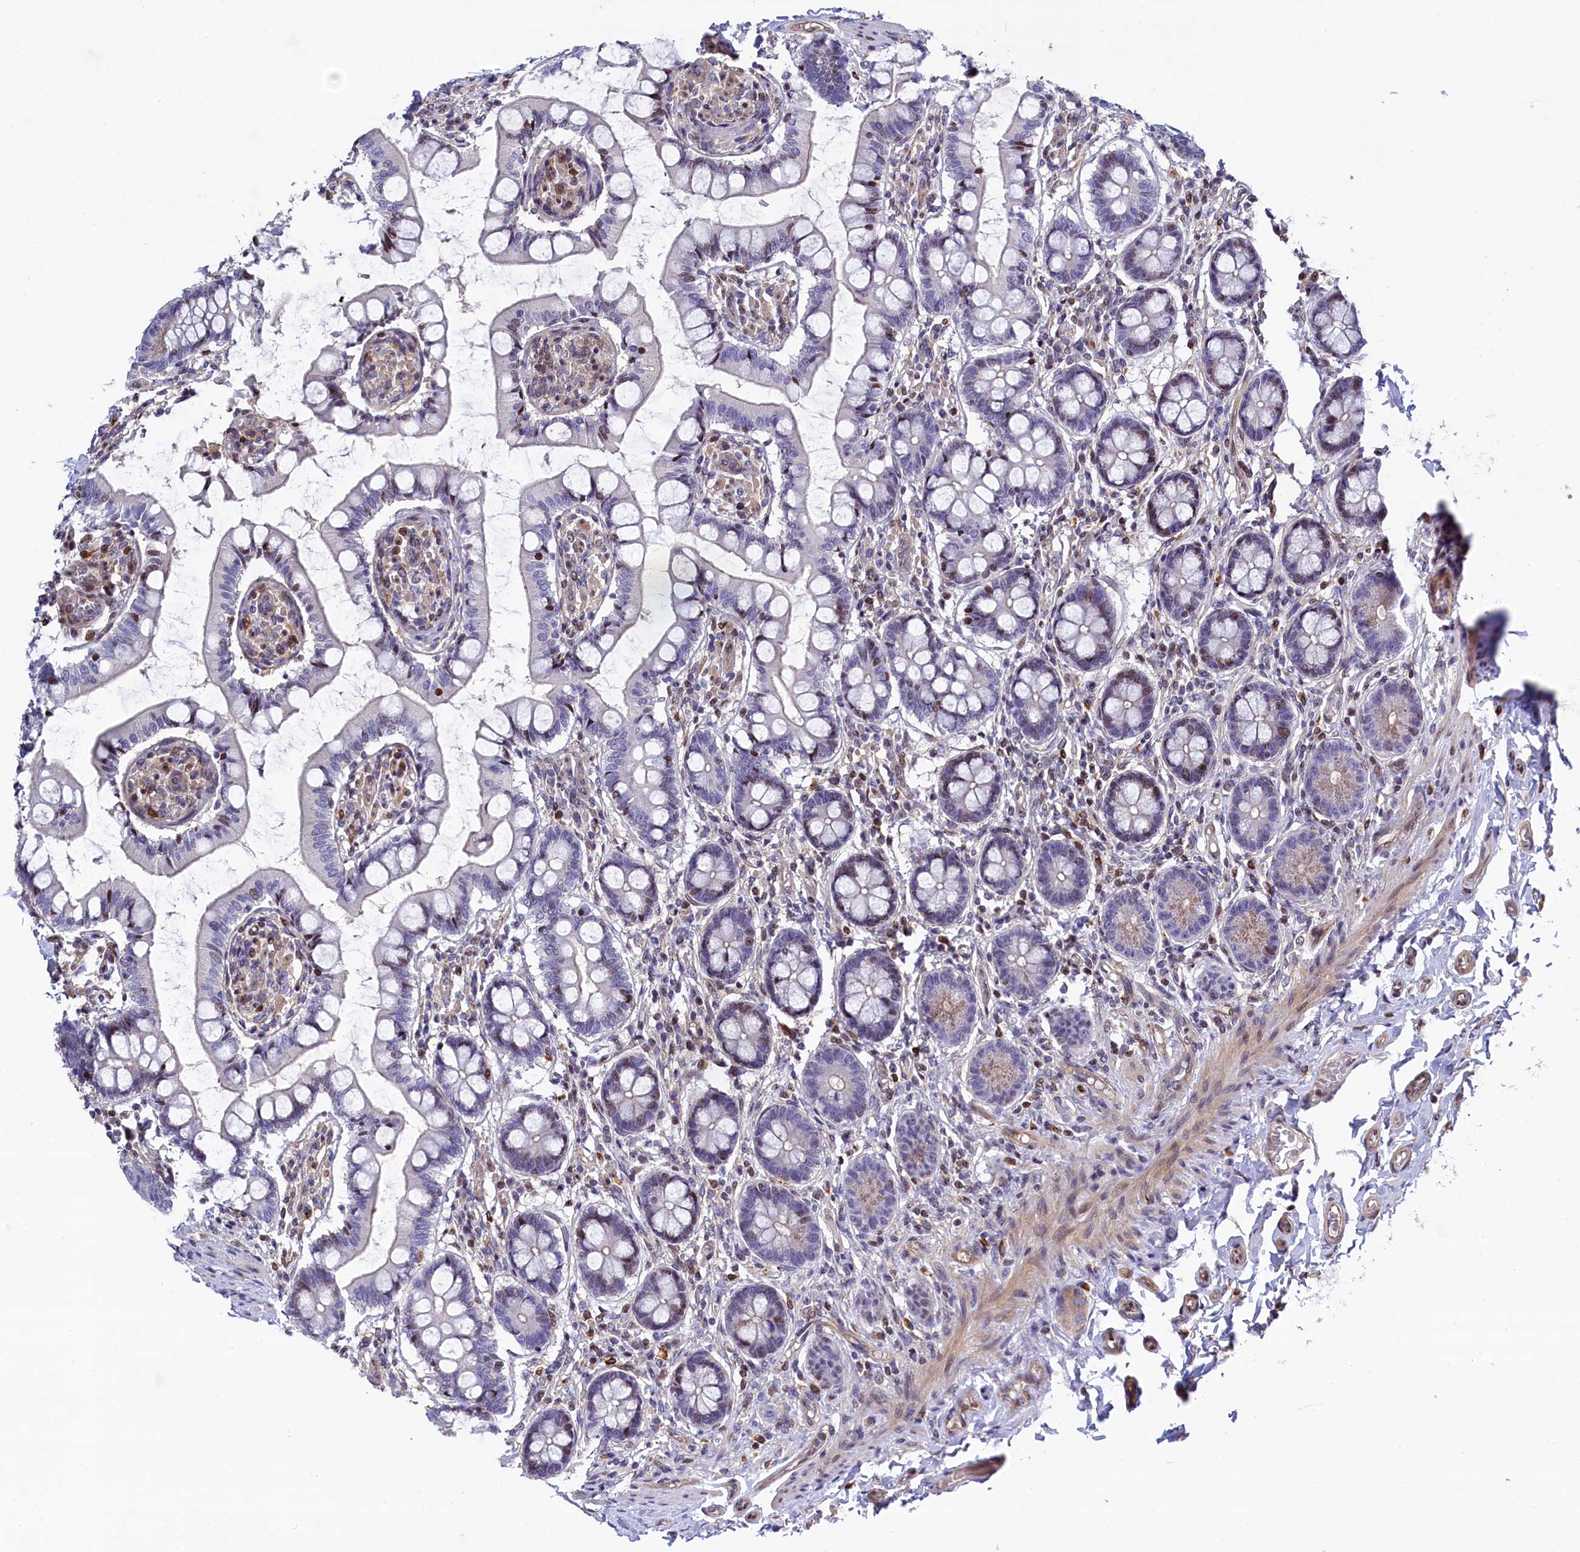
{"staining": {"intensity": "moderate", "quantity": "<25%", "location": "nuclear"}, "tissue": "small intestine", "cell_type": "Glandular cells", "image_type": "normal", "snomed": [{"axis": "morphology", "description": "Normal tissue, NOS"}, {"axis": "topography", "description": "Small intestine"}], "caption": "Glandular cells demonstrate low levels of moderate nuclear positivity in about <25% of cells in unremarkable human small intestine.", "gene": "TGDS", "patient": {"sex": "male", "age": 52}}